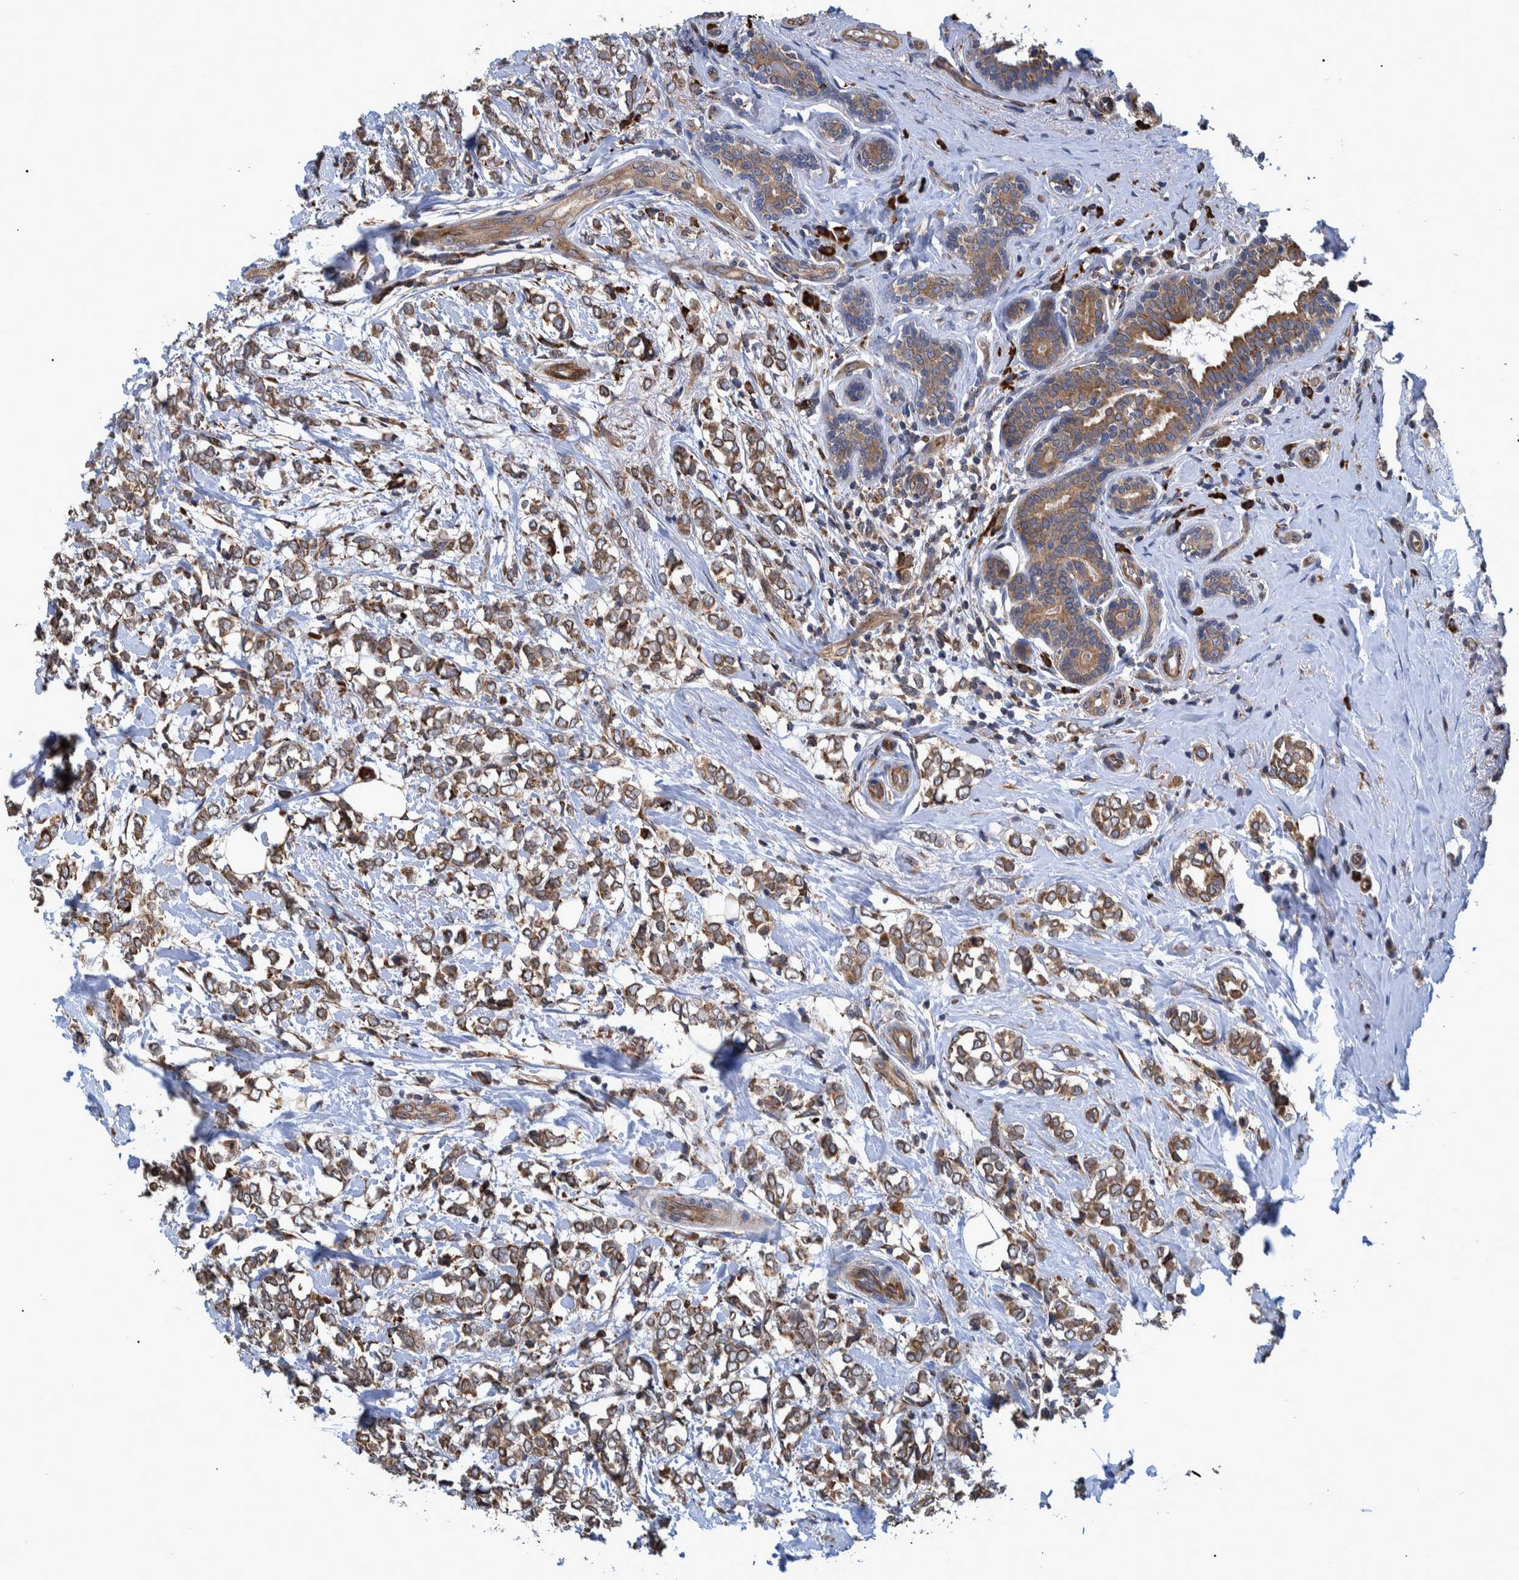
{"staining": {"intensity": "moderate", "quantity": ">75%", "location": "cytoplasmic/membranous"}, "tissue": "breast cancer", "cell_type": "Tumor cells", "image_type": "cancer", "snomed": [{"axis": "morphology", "description": "Normal tissue, NOS"}, {"axis": "morphology", "description": "Lobular carcinoma"}, {"axis": "topography", "description": "Breast"}], "caption": "Protein analysis of breast lobular carcinoma tissue shows moderate cytoplasmic/membranous expression in about >75% of tumor cells.", "gene": "SPAG5", "patient": {"sex": "female", "age": 47}}